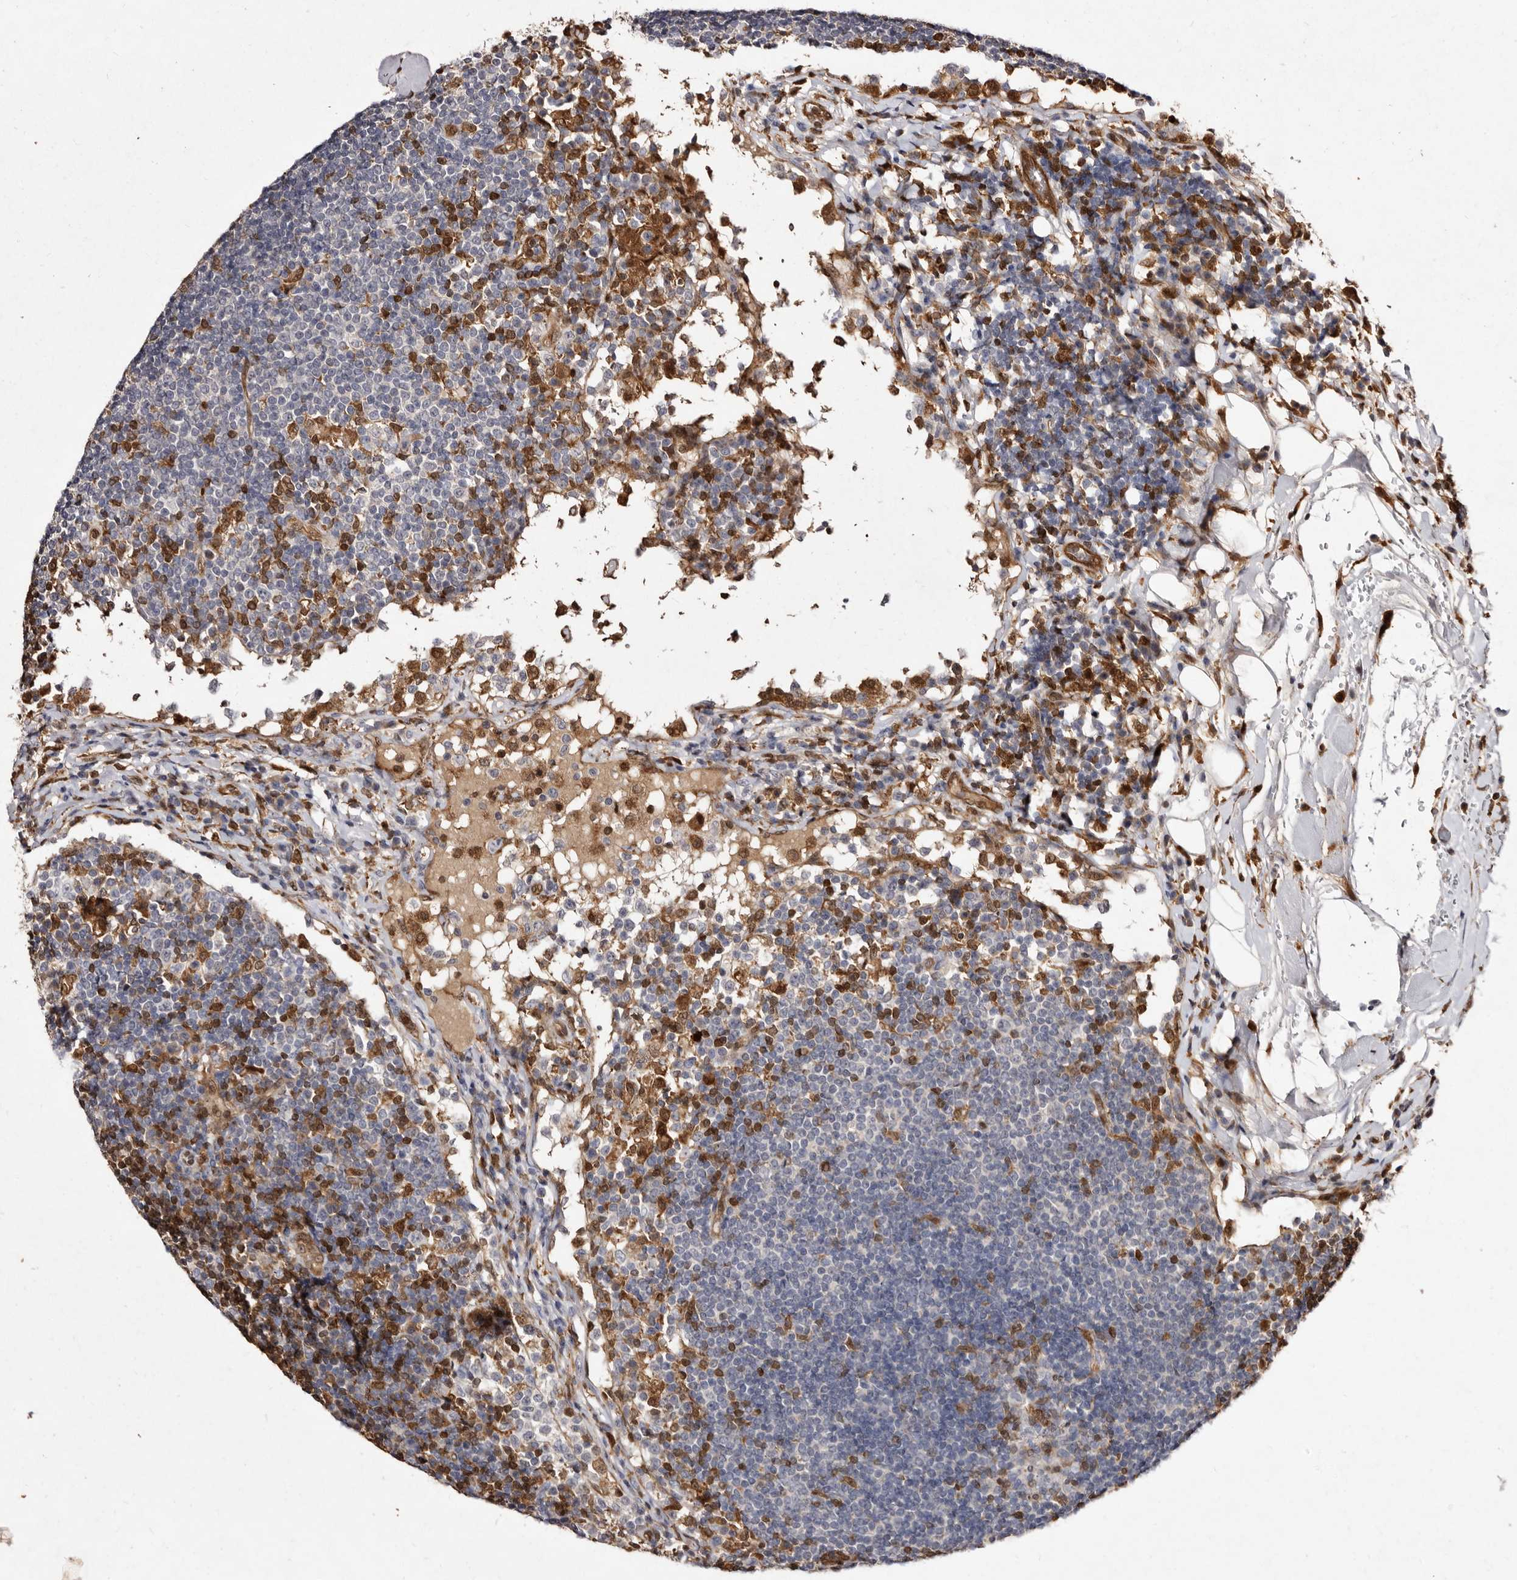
{"staining": {"intensity": "moderate", "quantity": "<25%", "location": "cytoplasmic/membranous"}, "tissue": "lymph node", "cell_type": "Germinal center cells", "image_type": "normal", "snomed": [{"axis": "morphology", "description": "Normal tissue, NOS"}, {"axis": "topography", "description": "Lymph node"}], "caption": "Lymph node stained with IHC displays moderate cytoplasmic/membranous positivity in about <25% of germinal center cells.", "gene": "GIMAP4", "patient": {"sex": "female", "age": 53}}